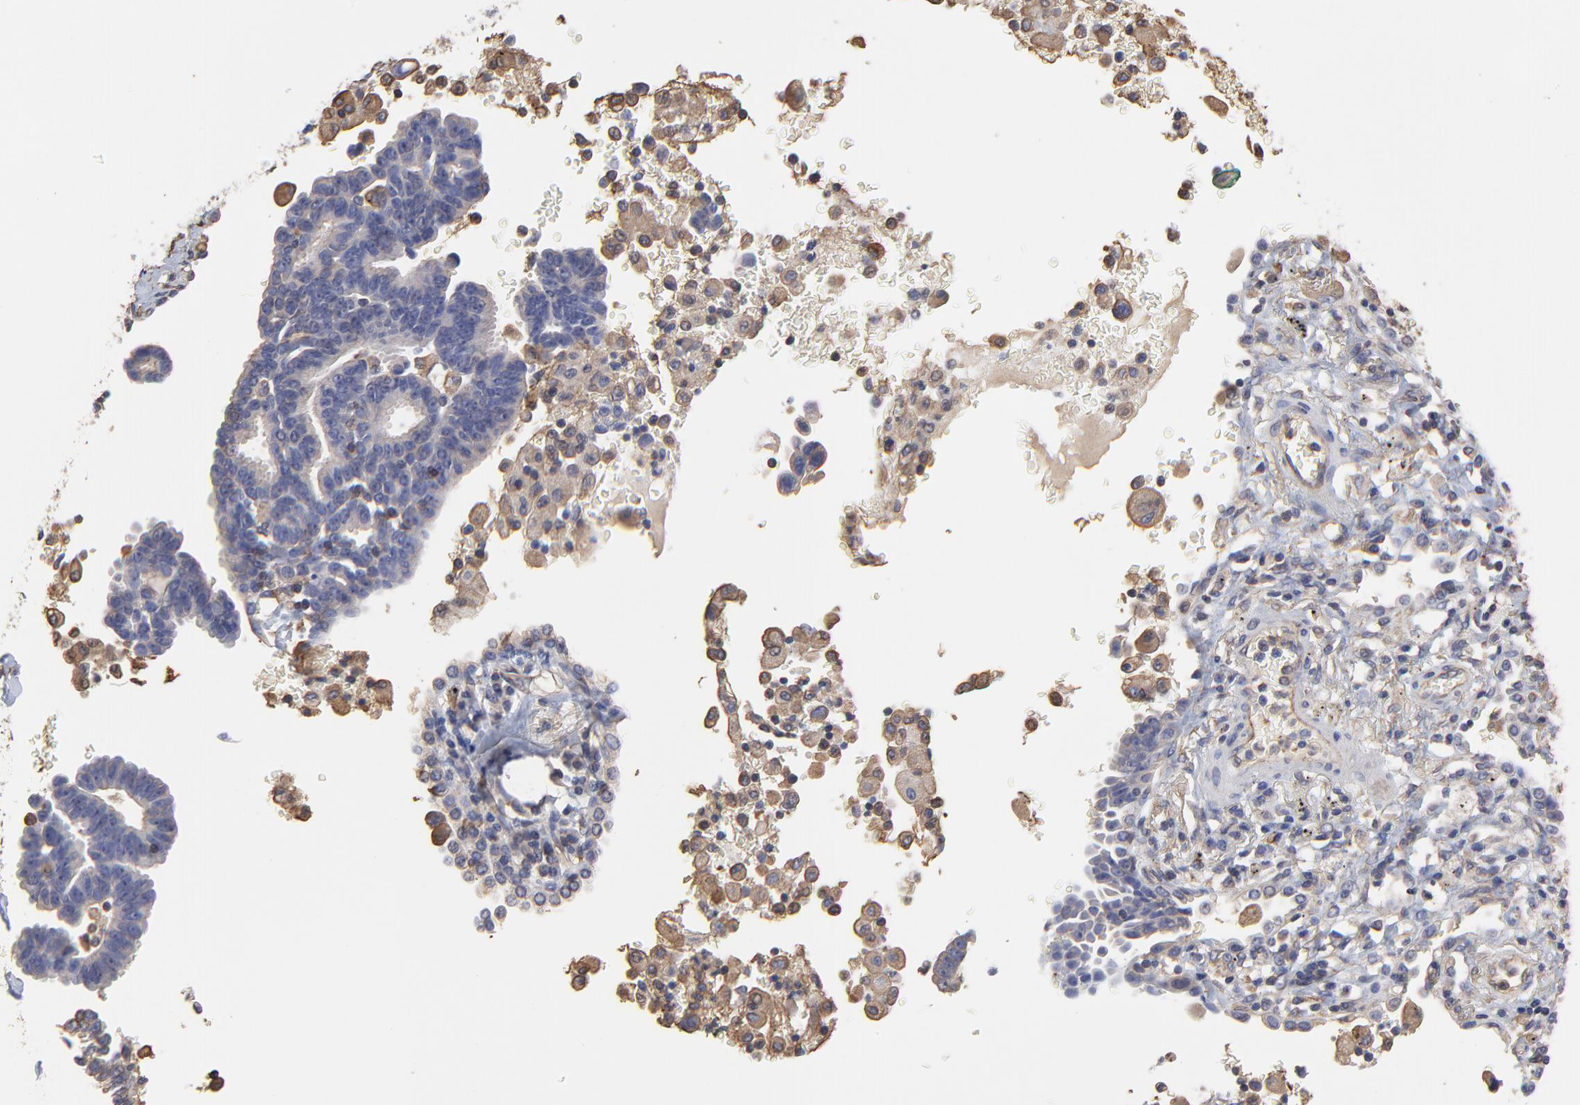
{"staining": {"intensity": "weak", "quantity": "25%-75%", "location": "cytoplasmic/membranous"}, "tissue": "lung cancer", "cell_type": "Tumor cells", "image_type": "cancer", "snomed": [{"axis": "morphology", "description": "Adenocarcinoma, NOS"}, {"axis": "topography", "description": "Lung"}], "caption": "Immunohistochemistry (IHC) of human lung cancer displays low levels of weak cytoplasmic/membranous staining in approximately 25%-75% of tumor cells. (DAB (3,3'-diaminobenzidine) IHC with brightfield microscopy, high magnification).", "gene": "LRCH2", "patient": {"sex": "female", "age": 64}}